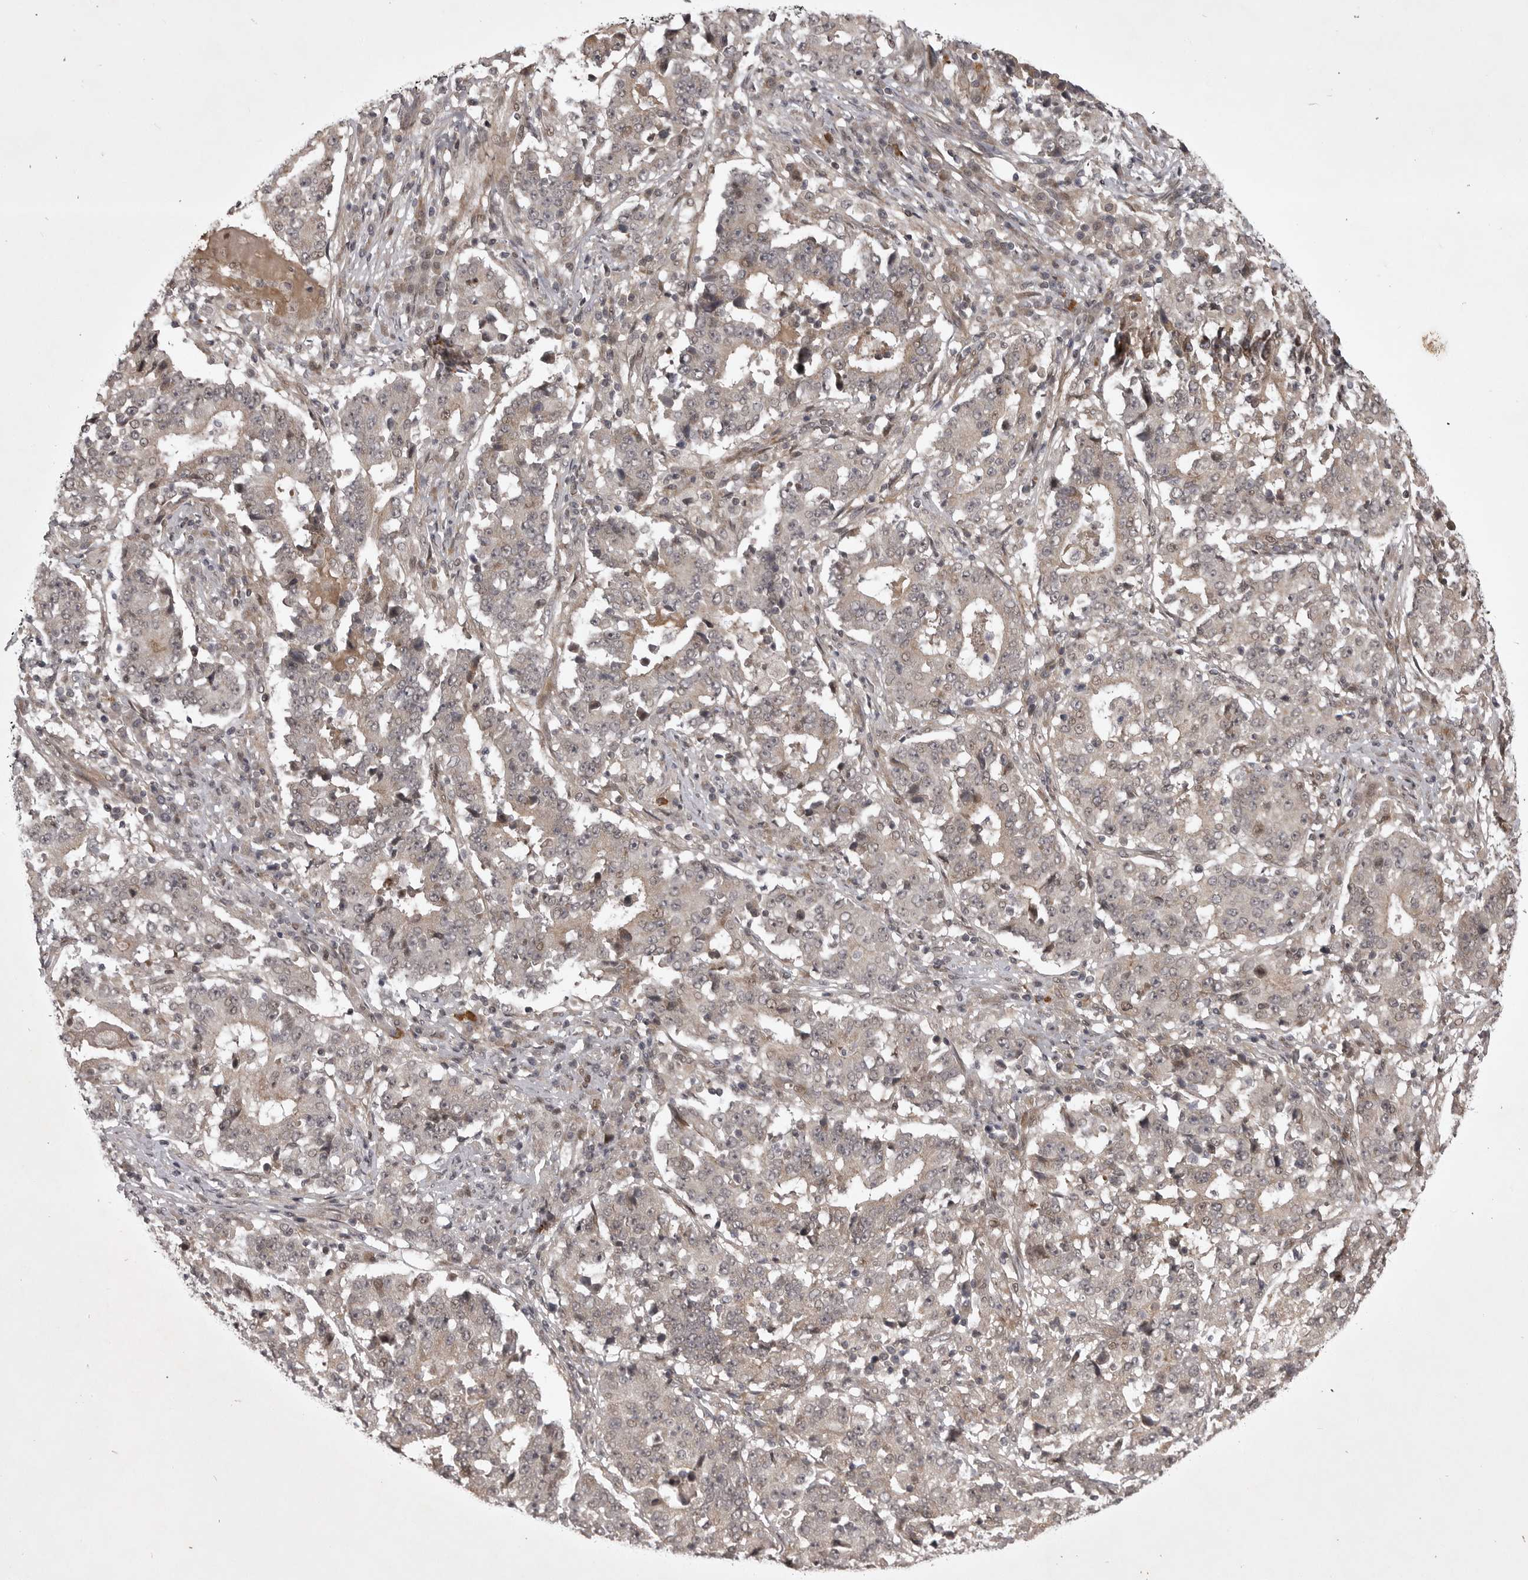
{"staining": {"intensity": "weak", "quantity": "<25%", "location": "cytoplasmic/membranous"}, "tissue": "stomach cancer", "cell_type": "Tumor cells", "image_type": "cancer", "snomed": [{"axis": "morphology", "description": "Adenocarcinoma, NOS"}, {"axis": "topography", "description": "Stomach"}], "caption": "Immunohistochemical staining of human stomach cancer (adenocarcinoma) displays no significant positivity in tumor cells.", "gene": "SNX16", "patient": {"sex": "male", "age": 59}}